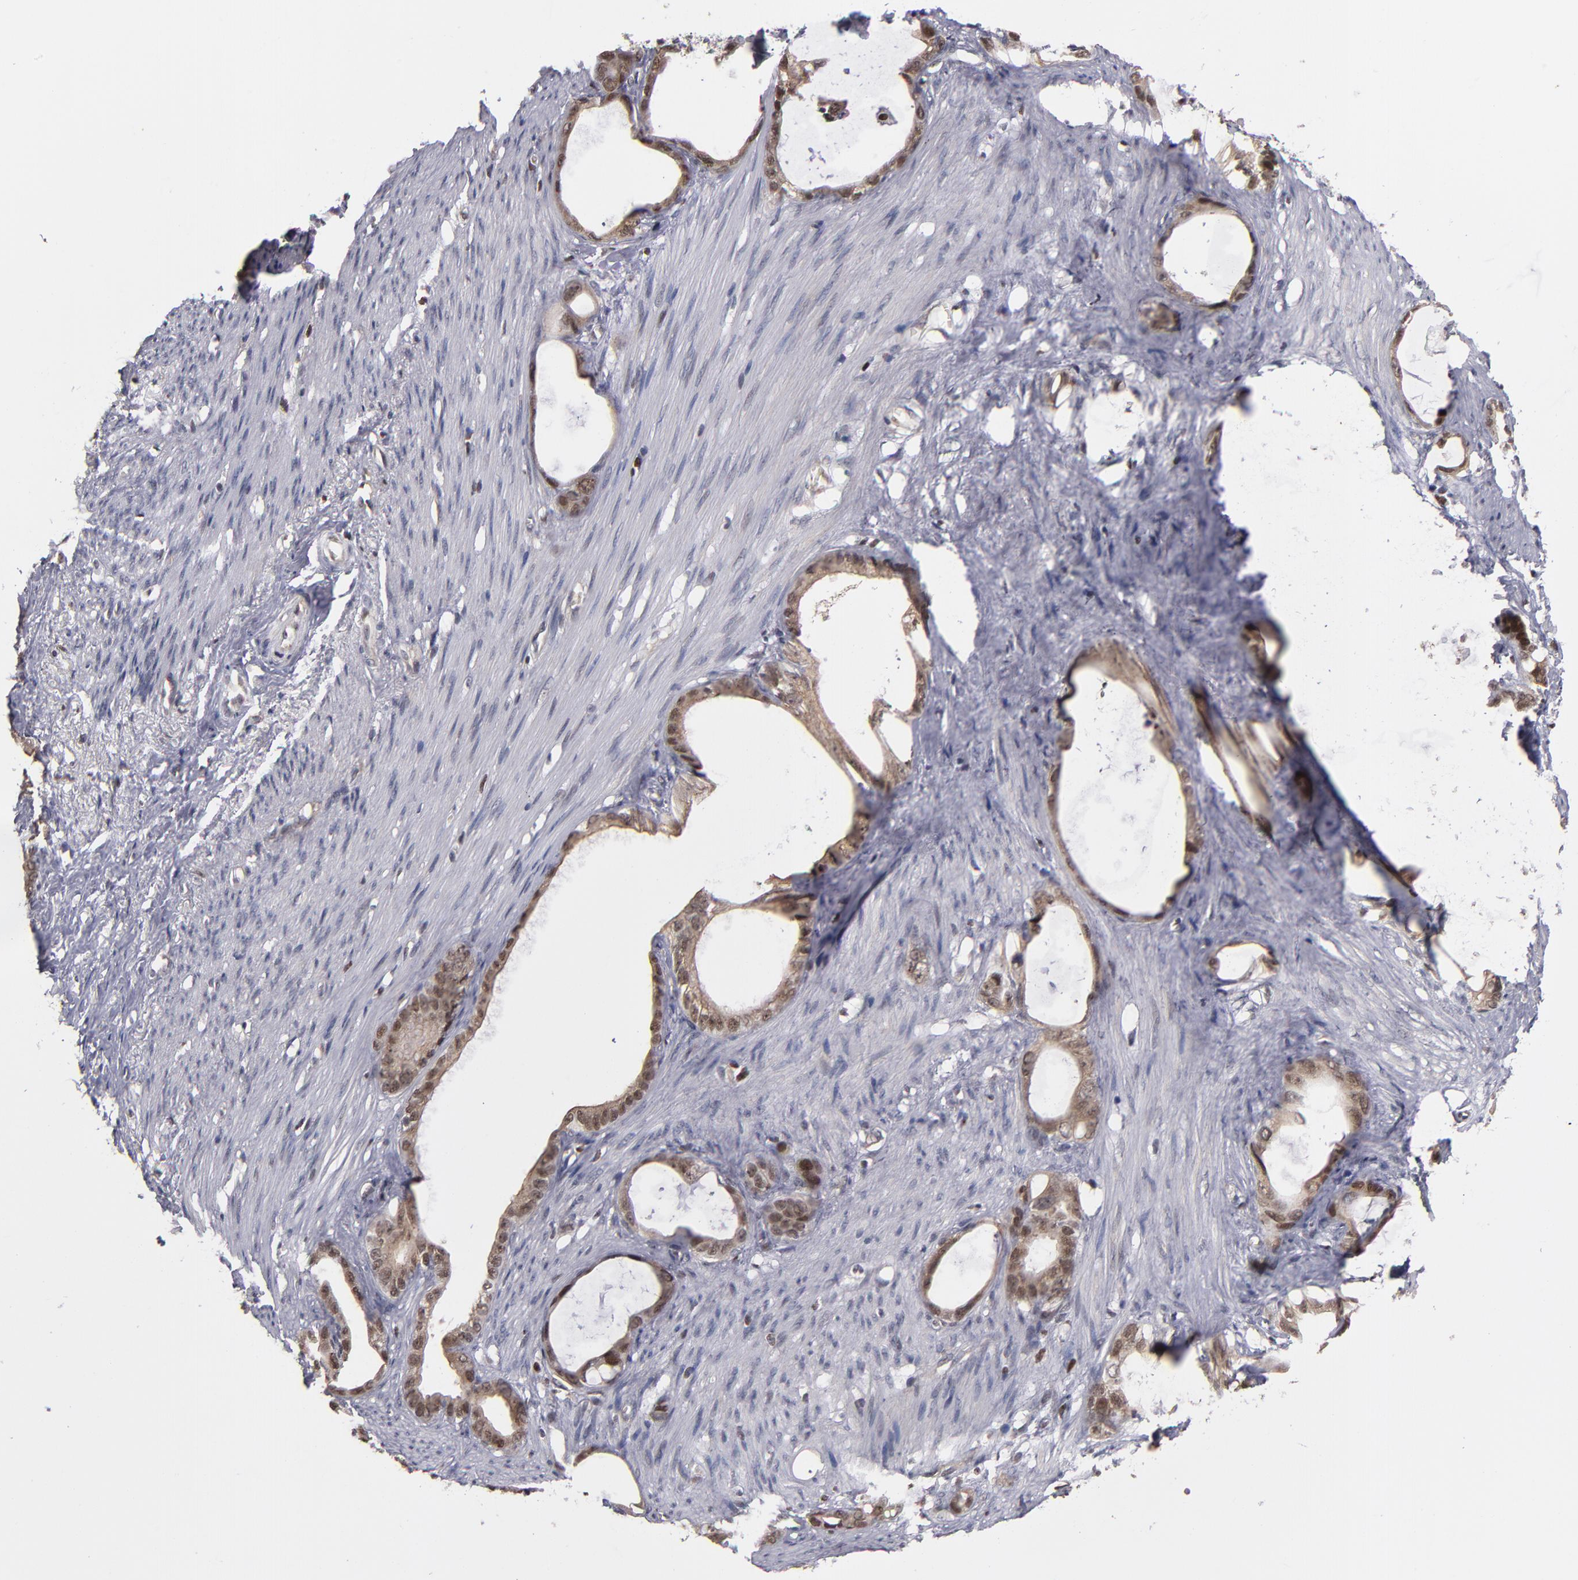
{"staining": {"intensity": "weak", "quantity": ">75%", "location": "nuclear"}, "tissue": "stomach cancer", "cell_type": "Tumor cells", "image_type": "cancer", "snomed": [{"axis": "morphology", "description": "Adenocarcinoma, NOS"}, {"axis": "topography", "description": "Stomach"}], "caption": "Immunohistochemical staining of stomach cancer (adenocarcinoma) shows low levels of weak nuclear protein staining in about >75% of tumor cells.", "gene": "KDM6A", "patient": {"sex": "female", "age": 75}}